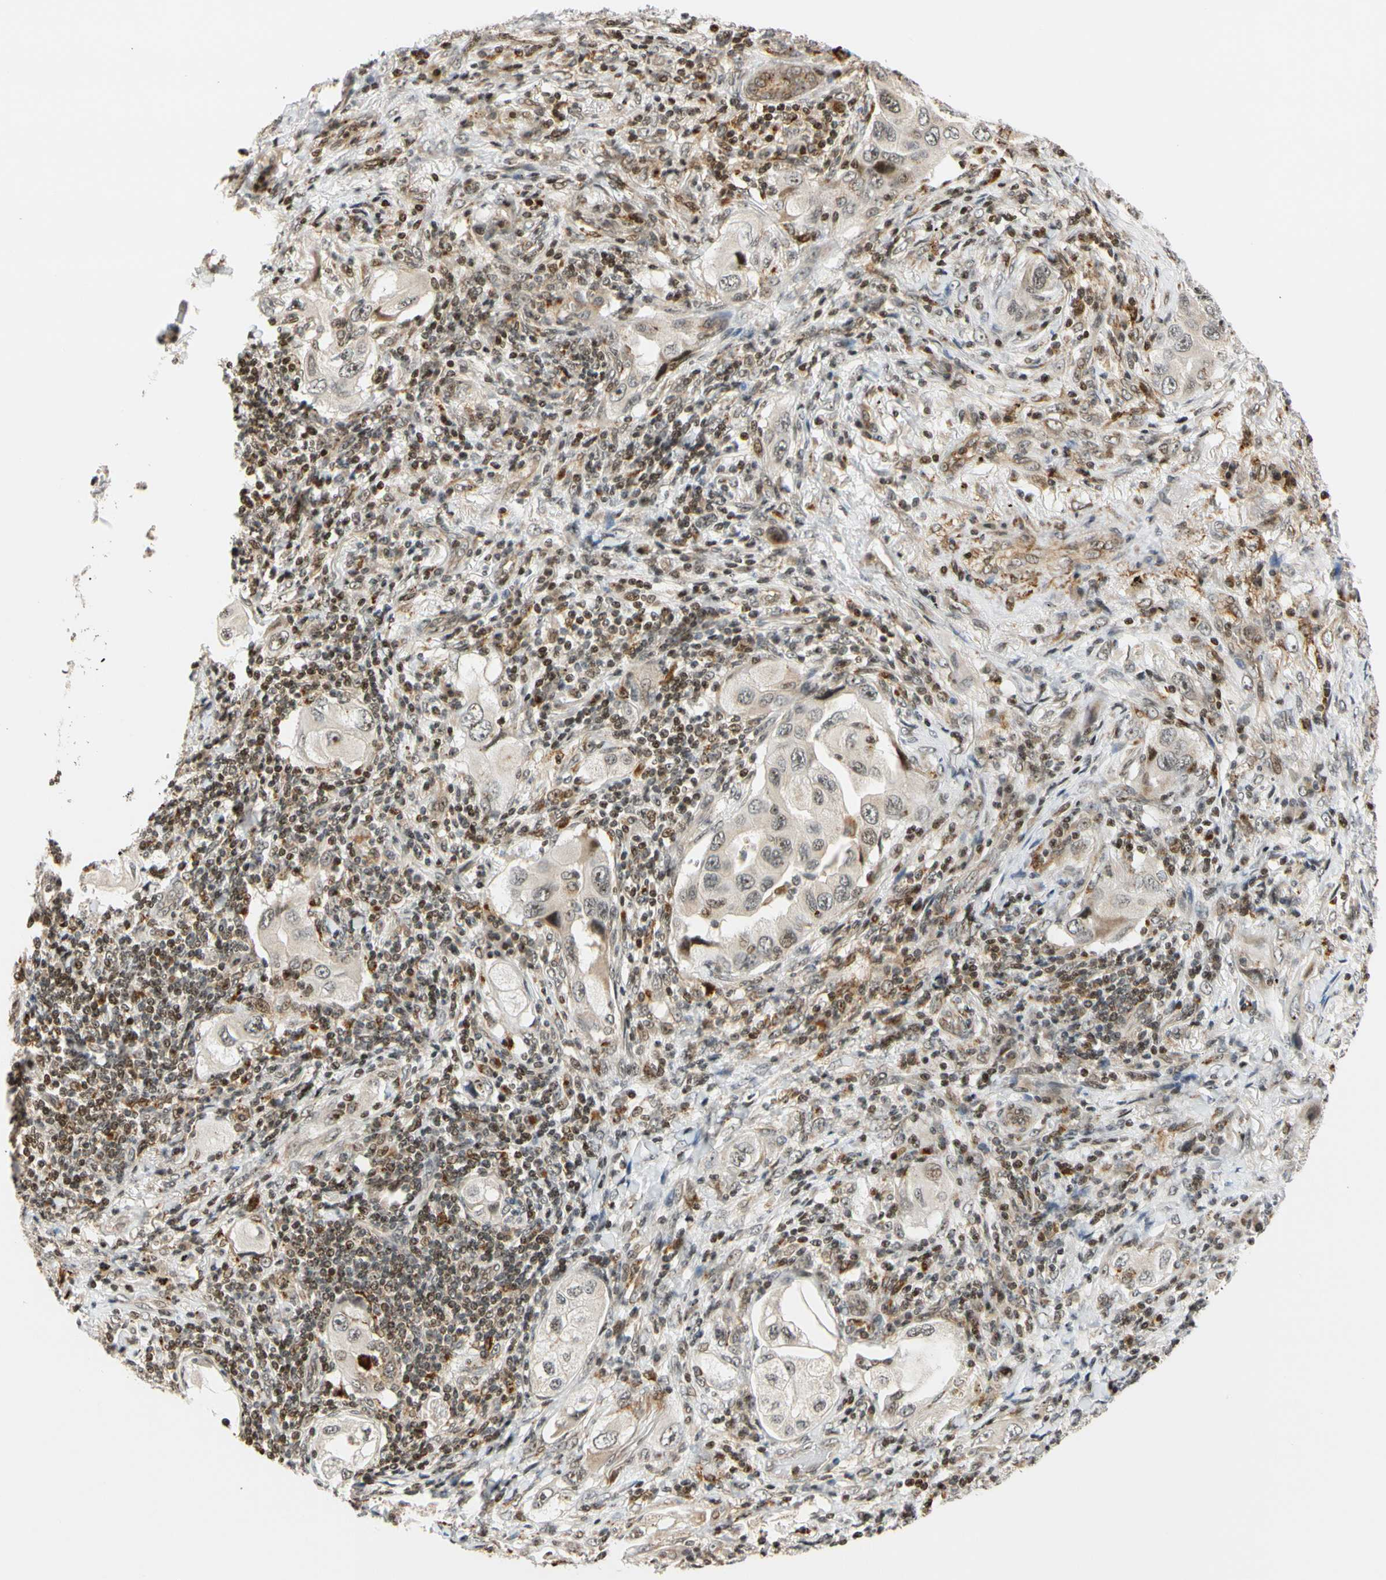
{"staining": {"intensity": "weak", "quantity": "25%-75%", "location": "cytoplasmic/membranous,nuclear"}, "tissue": "lung cancer", "cell_type": "Tumor cells", "image_type": "cancer", "snomed": [{"axis": "morphology", "description": "Adenocarcinoma, NOS"}, {"axis": "topography", "description": "Lung"}], "caption": "Lung cancer (adenocarcinoma) stained with a protein marker reveals weak staining in tumor cells.", "gene": "CDK7", "patient": {"sex": "female", "age": 65}}